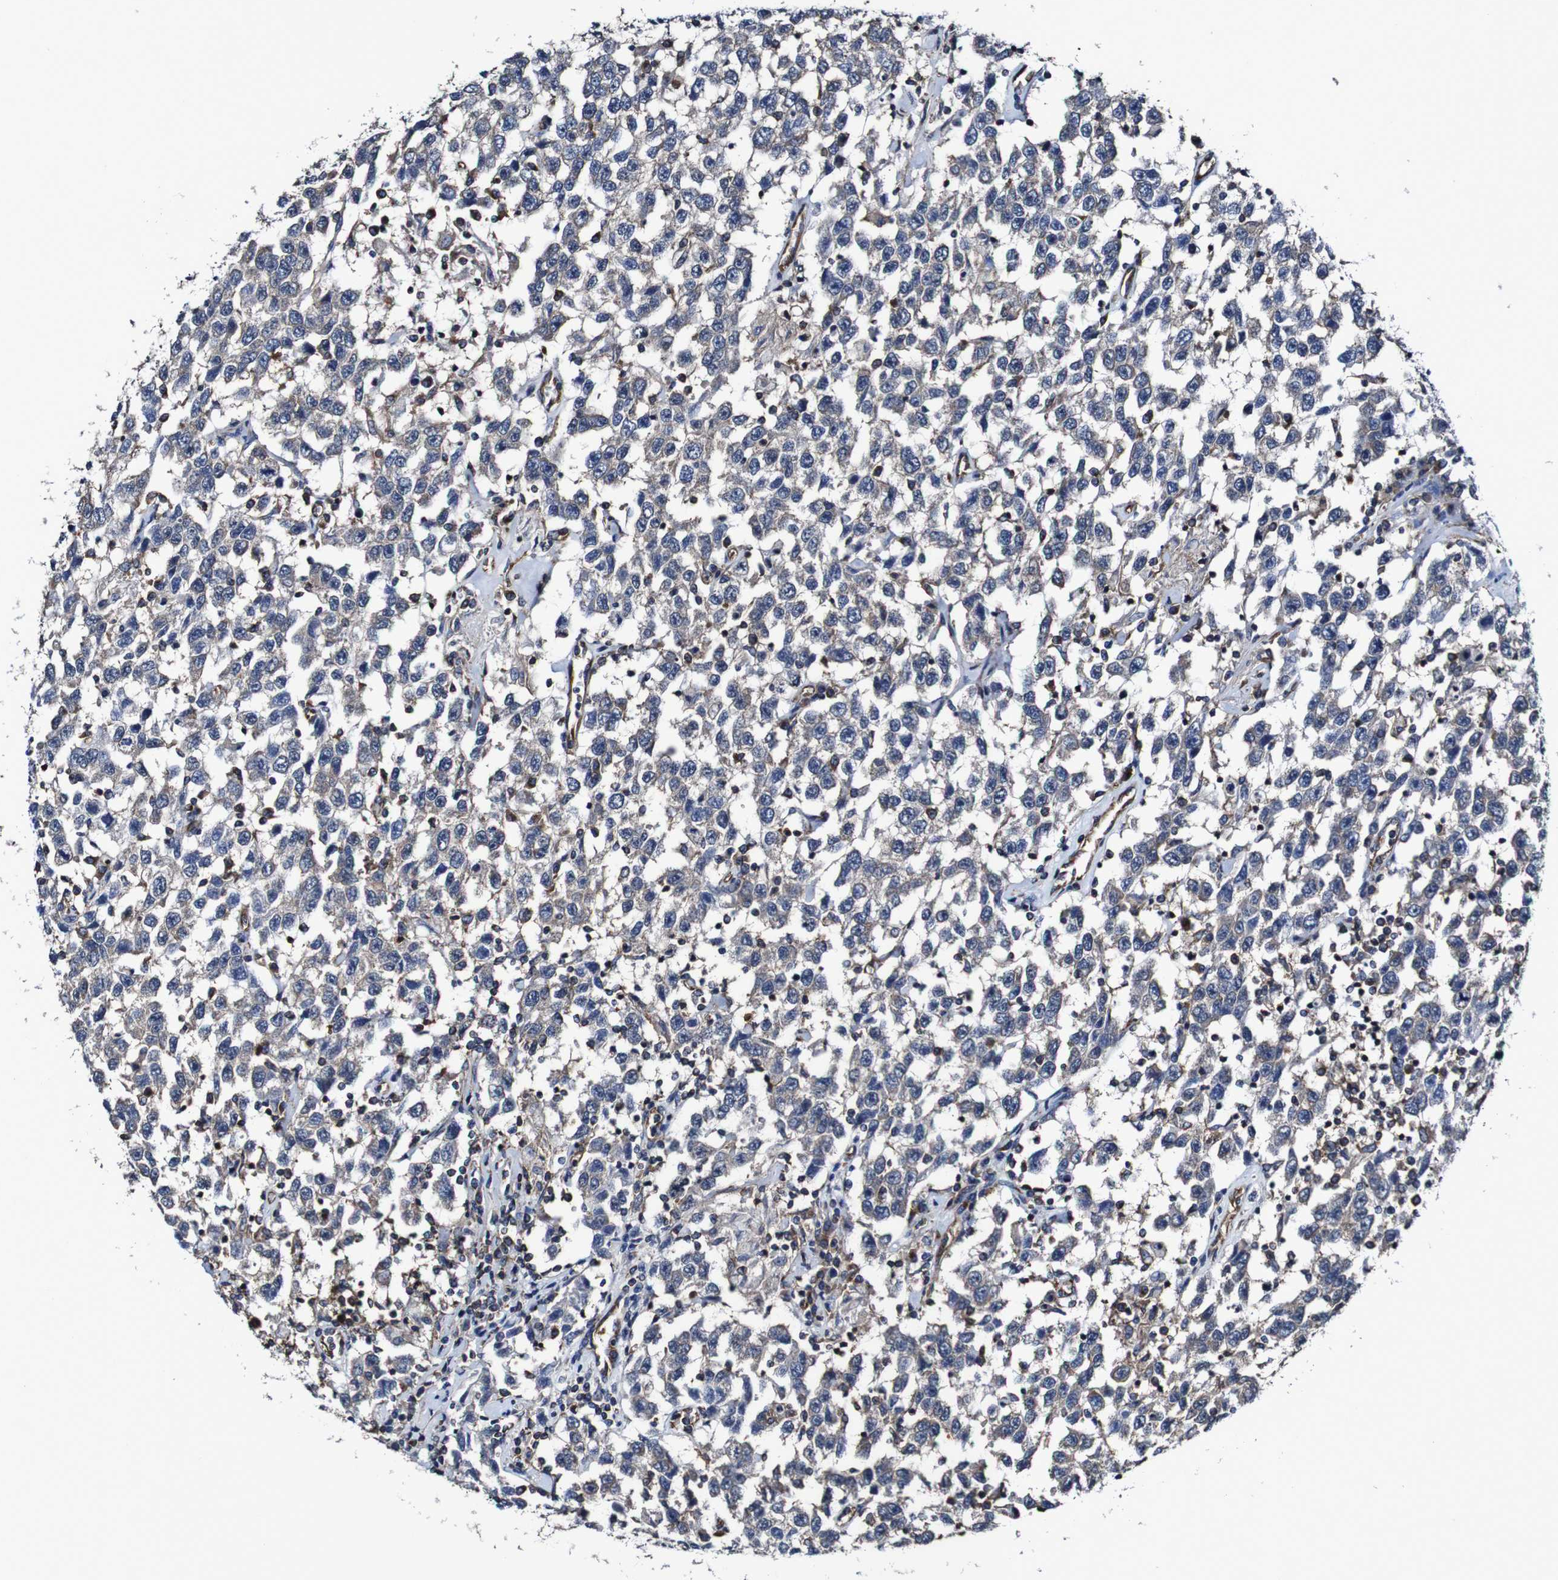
{"staining": {"intensity": "negative", "quantity": "none", "location": "none"}, "tissue": "testis cancer", "cell_type": "Tumor cells", "image_type": "cancer", "snomed": [{"axis": "morphology", "description": "Seminoma, NOS"}, {"axis": "topography", "description": "Testis"}], "caption": "This is an IHC photomicrograph of human testis cancer (seminoma). There is no staining in tumor cells.", "gene": "CSF1R", "patient": {"sex": "male", "age": 41}}